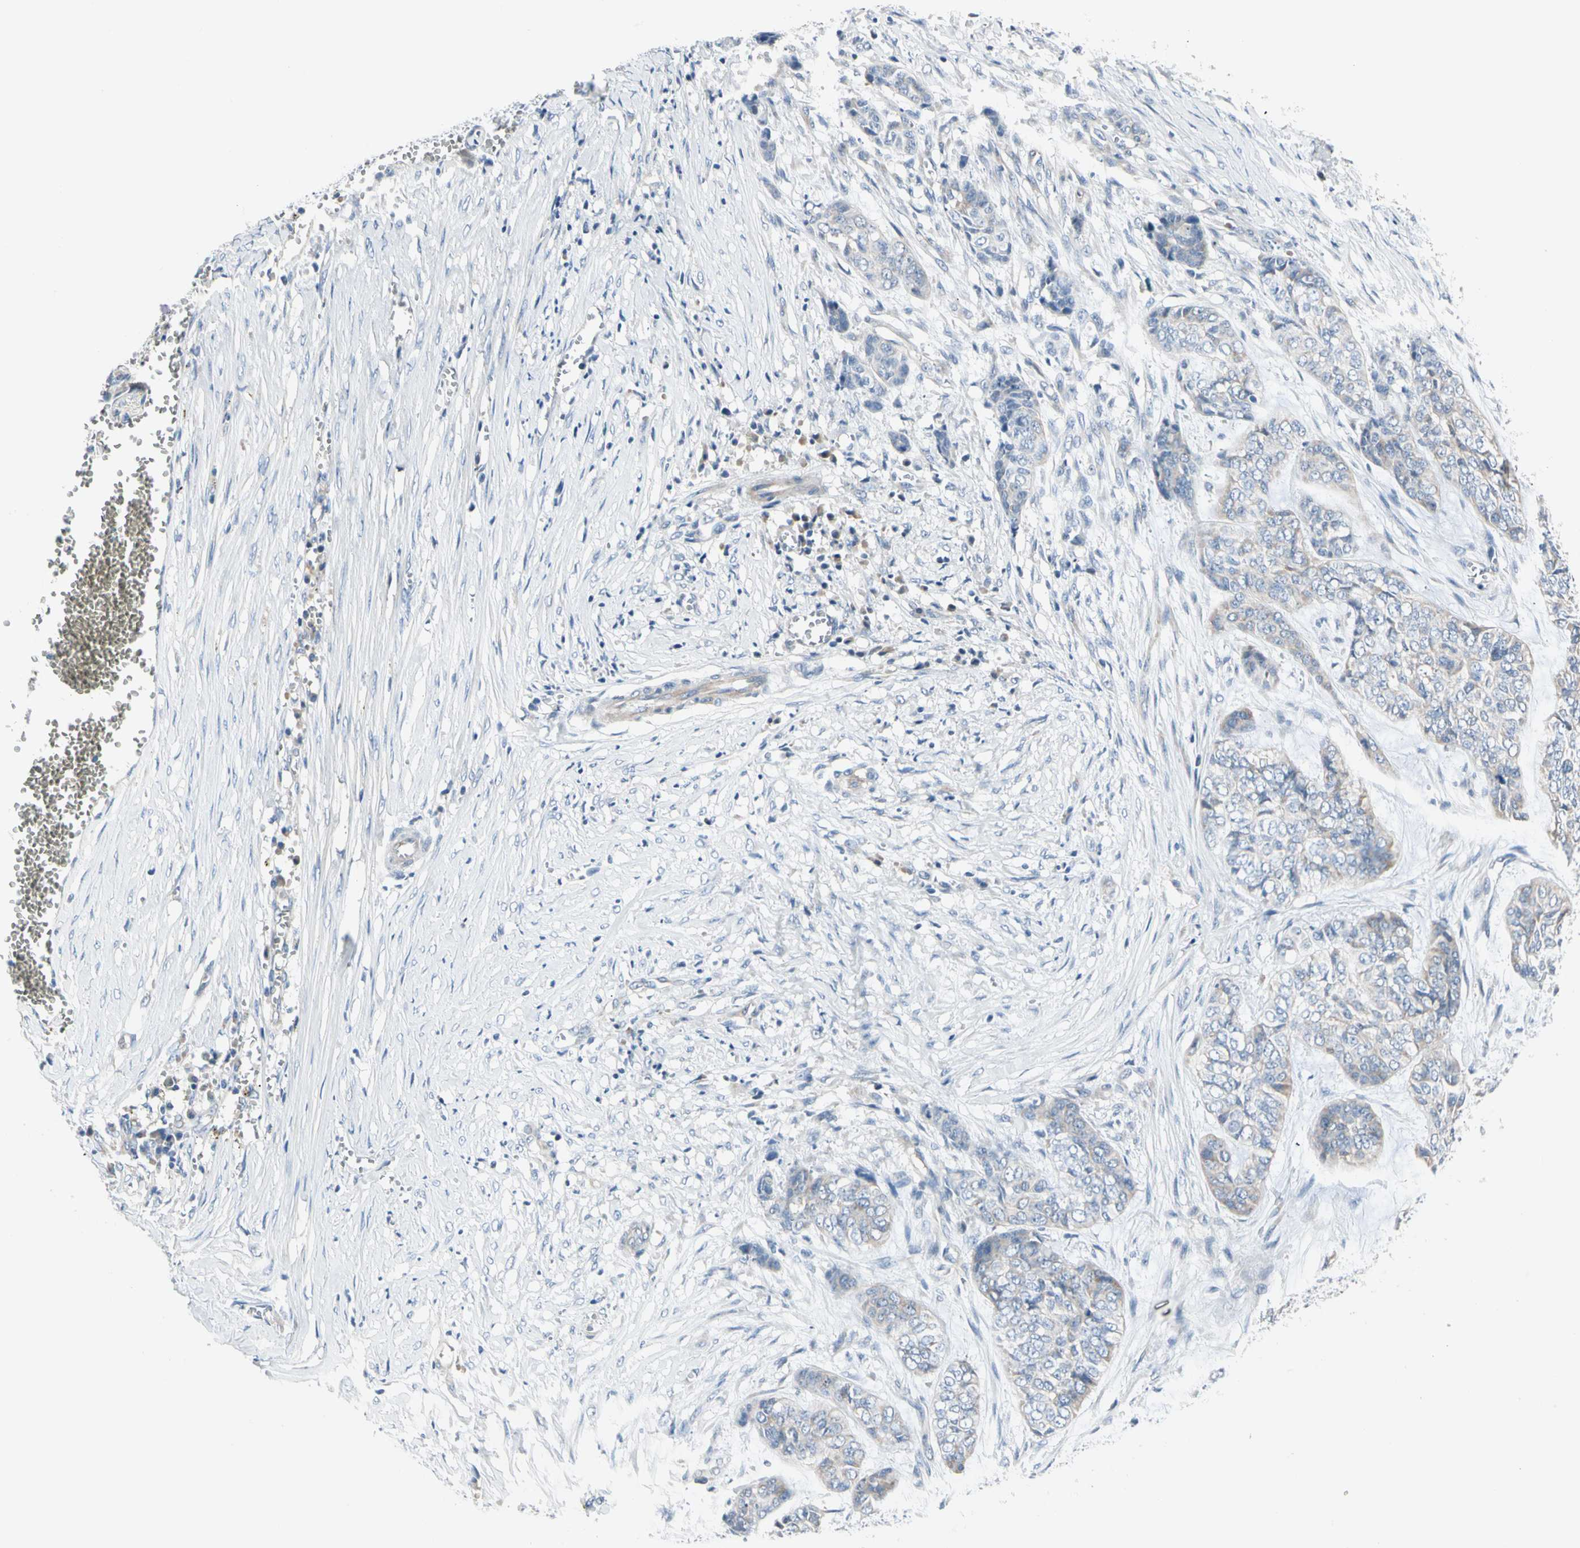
{"staining": {"intensity": "weak", "quantity": "<25%", "location": "cytoplasmic/membranous"}, "tissue": "skin cancer", "cell_type": "Tumor cells", "image_type": "cancer", "snomed": [{"axis": "morphology", "description": "Basal cell carcinoma"}, {"axis": "topography", "description": "Skin"}], "caption": "The photomicrograph displays no significant staining in tumor cells of basal cell carcinoma (skin).", "gene": "GPR153", "patient": {"sex": "female", "age": 64}}